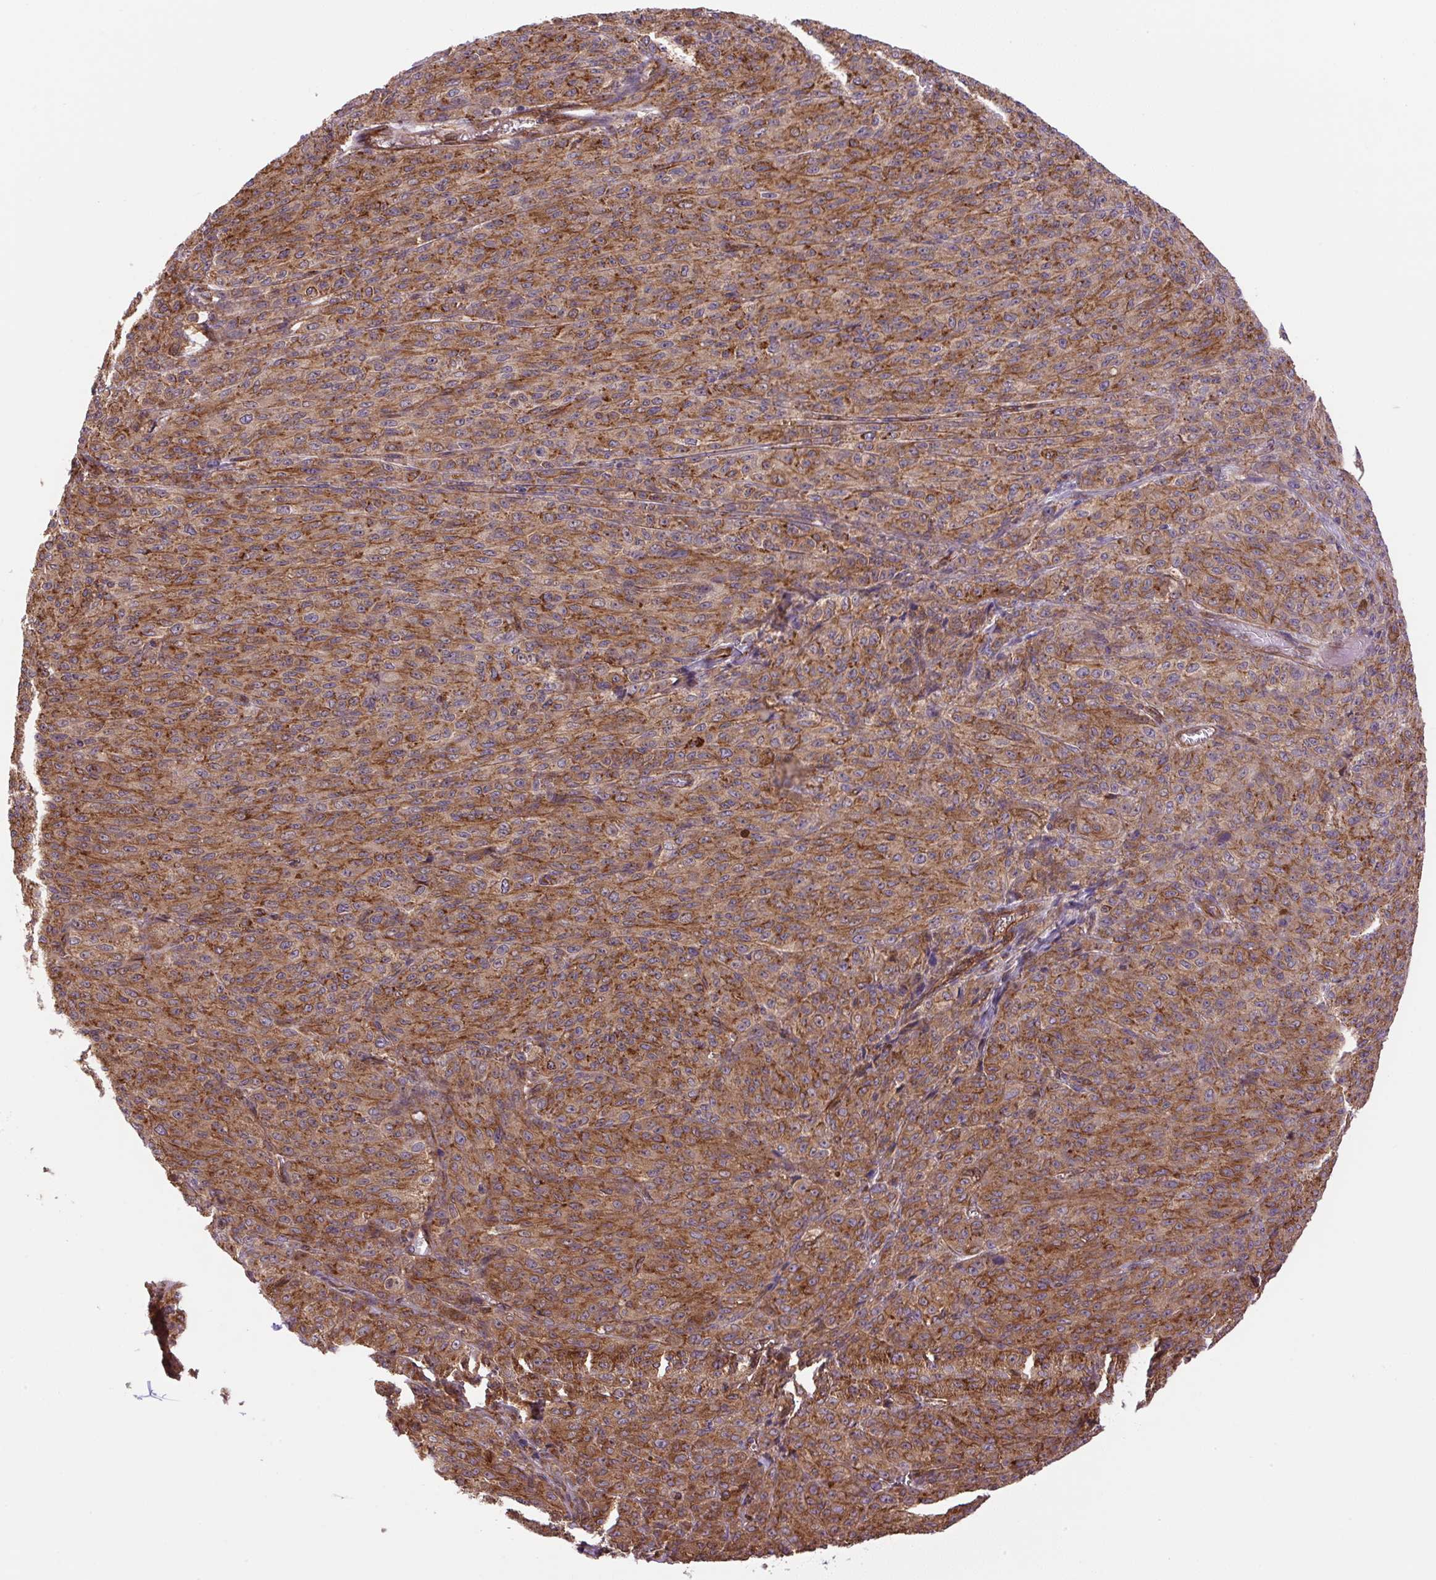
{"staining": {"intensity": "moderate", "quantity": ">75%", "location": "cytoplasmic/membranous"}, "tissue": "melanoma", "cell_type": "Tumor cells", "image_type": "cancer", "snomed": [{"axis": "morphology", "description": "Malignant melanoma, NOS"}, {"axis": "topography", "description": "Skin"}], "caption": "Immunohistochemical staining of malignant melanoma displays moderate cytoplasmic/membranous protein positivity in approximately >75% of tumor cells.", "gene": "SEPTIN10", "patient": {"sex": "female", "age": 52}}